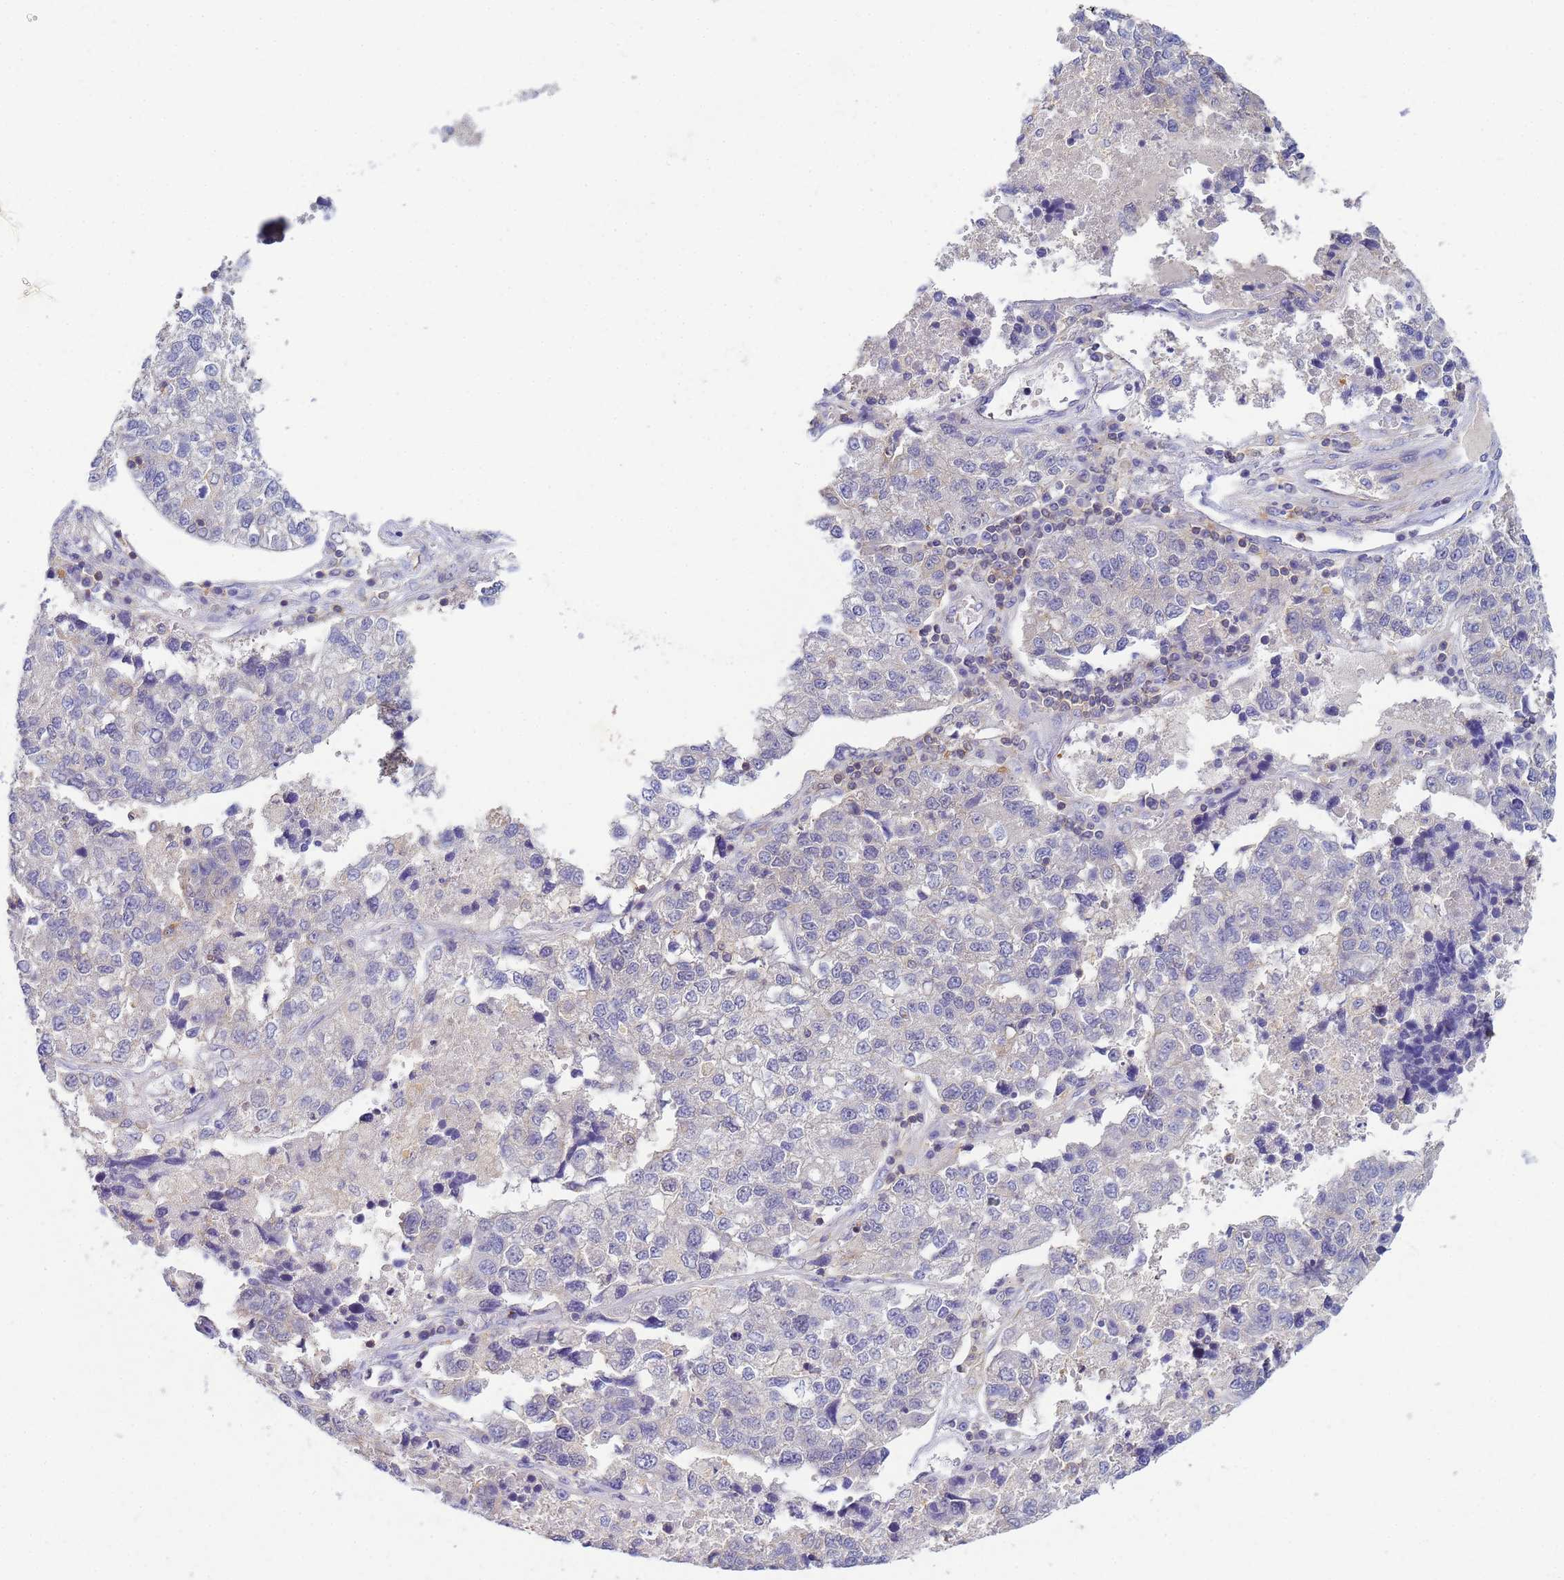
{"staining": {"intensity": "negative", "quantity": "none", "location": "none"}, "tissue": "lung cancer", "cell_type": "Tumor cells", "image_type": "cancer", "snomed": [{"axis": "morphology", "description": "Adenocarcinoma, NOS"}, {"axis": "topography", "description": "Lung"}], "caption": "Immunohistochemical staining of human adenocarcinoma (lung) demonstrates no significant expression in tumor cells.", "gene": "KLHL13", "patient": {"sex": "male", "age": 49}}